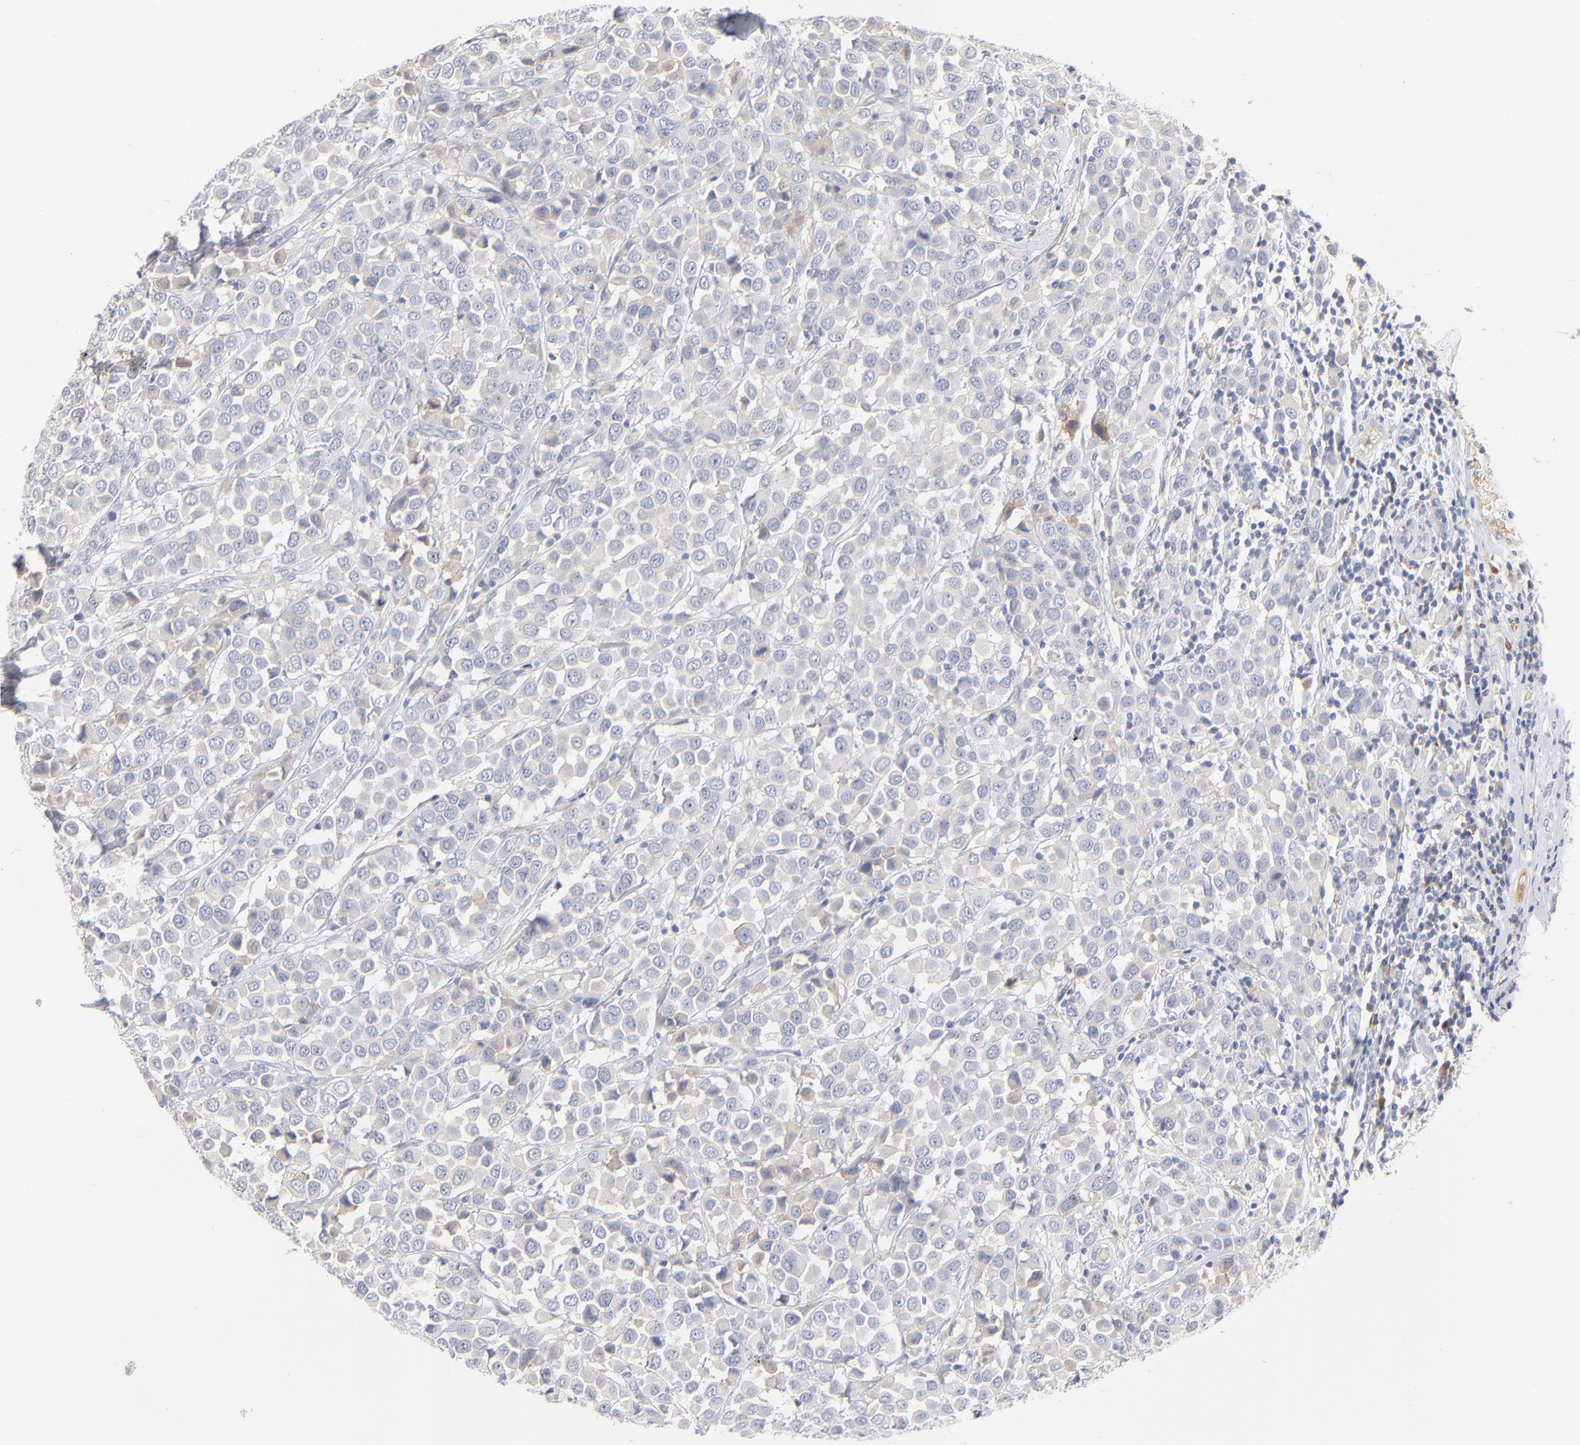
{"staining": {"intensity": "moderate", "quantity": "25%-75%", "location": "cytoplasmic/membranous"}, "tissue": "breast cancer", "cell_type": "Tumor cells", "image_type": "cancer", "snomed": [{"axis": "morphology", "description": "Duct carcinoma"}, {"axis": "topography", "description": "Breast"}], "caption": "The micrograph demonstrates a brown stain indicating the presence of a protein in the cytoplasmic/membranous of tumor cells in breast cancer. (Stains: DAB (3,3'-diaminobenzidine) in brown, nuclei in blue, Microscopy: brightfield microscopy at high magnification).", "gene": "F12", "patient": {"sex": "female", "age": 61}}